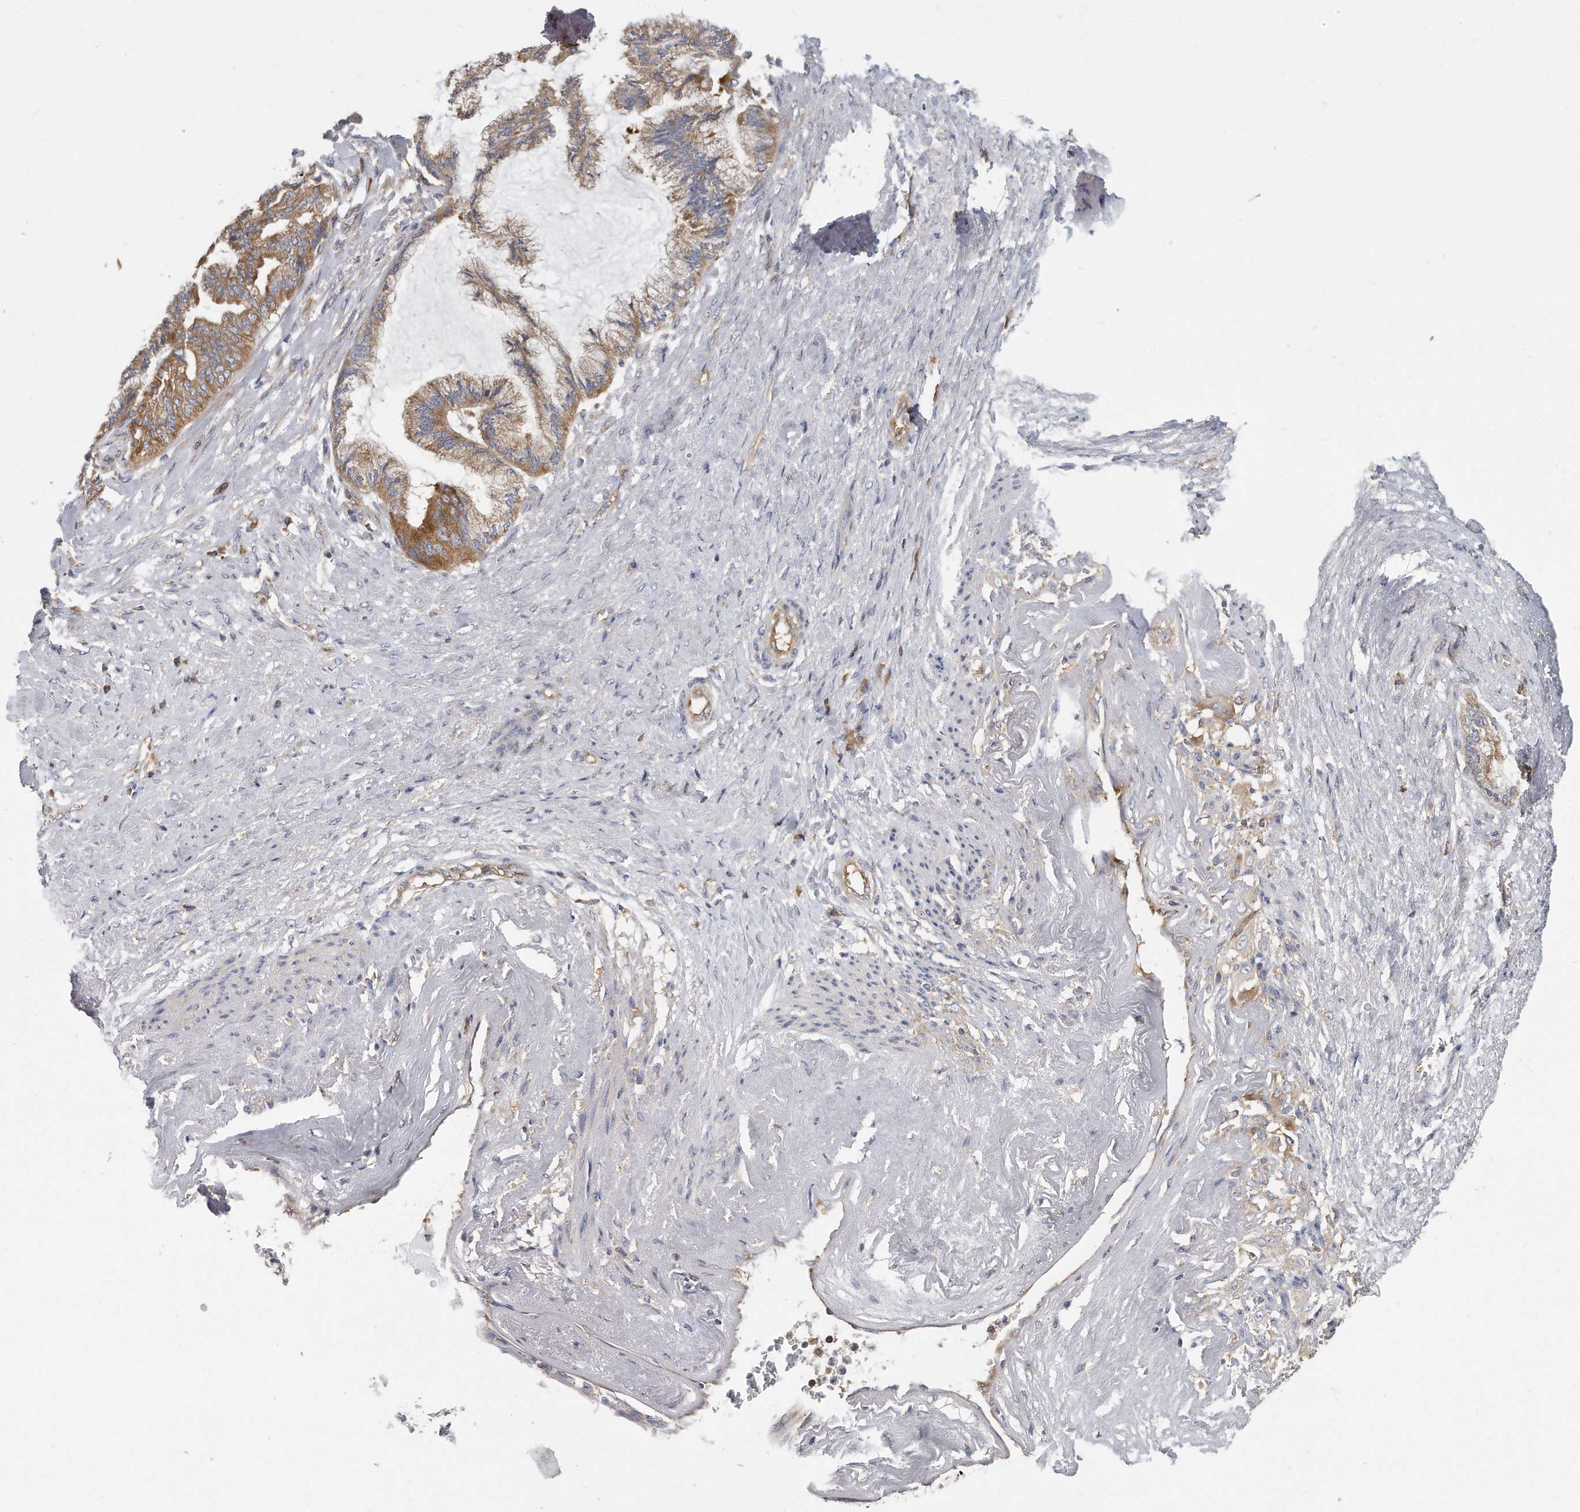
{"staining": {"intensity": "moderate", "quantity": ">75%", "location": "cytoplasmic/membranous"}, "tissue": "endometrial cancer", "cell_type": "Tumor cells", "image_type": "cancer", "snomed": [{"axis": "morphology", "description": "Adenocarcinoma, NOS"}, {"axis": "topography", "description": "Endometrium"}], "caption": "Approximately >75% of tumor cells in human adenocarcinoma (endometrial) demonstrate moderate cytoplasmic/membranous protein expression as visualized by brown immunohistochemical staining.", "gene": "EIF3I", "patient": {"sex": "female", "age": 86}}